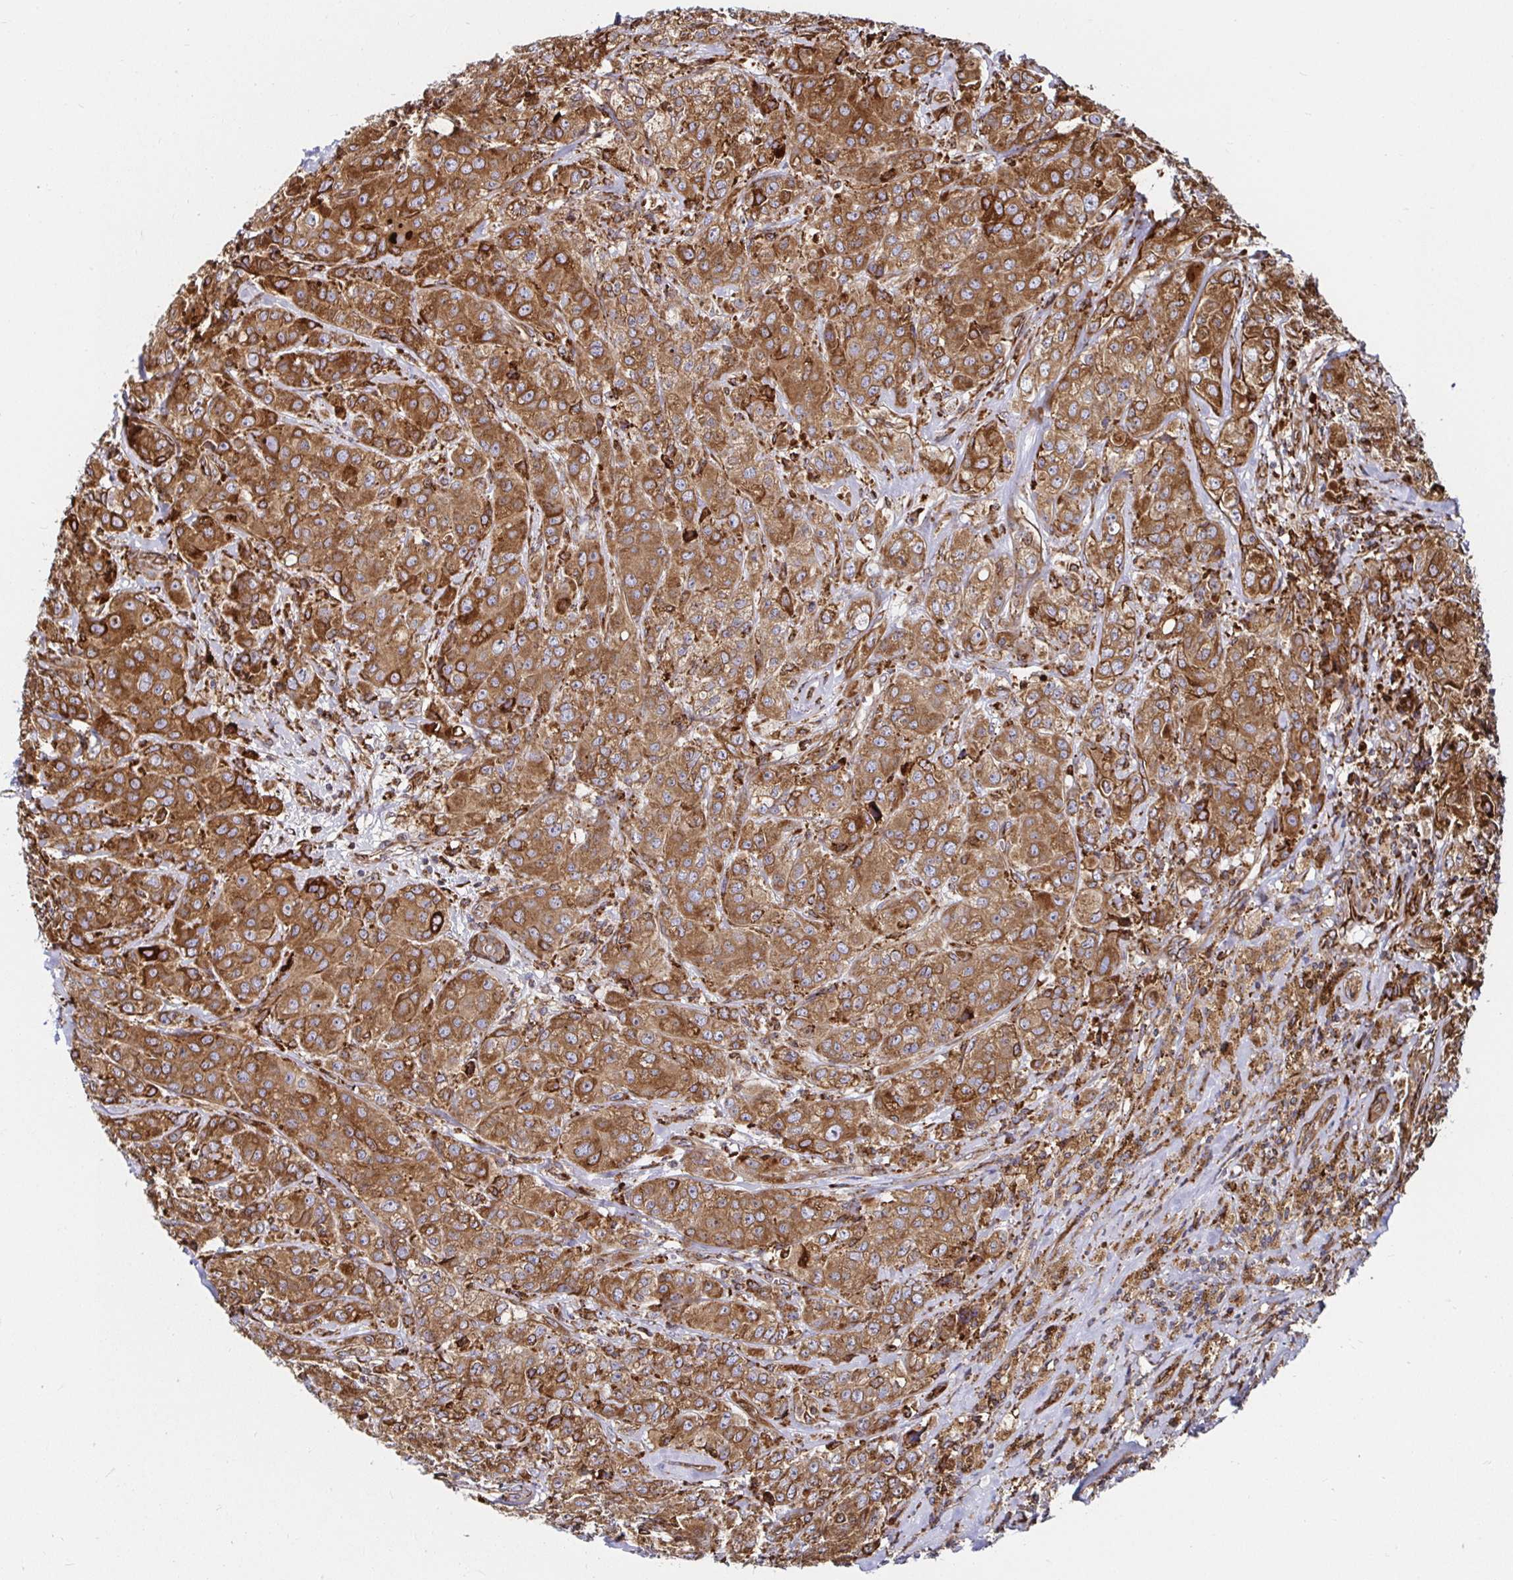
{"staining": {"intensity": "moderate", "quantity": ">75%", "location": "cytoplasmic/membranous"}, "tissue": "breast cancer", "cell_type": "Tumor cells", "image_type": "cancer", "snomed": [{"axis": "morphology", "description": "Normal tissue, NOS"}, {"axis": "morphology", "description": "Duct carcinoma"}, {"axis": "topography", "description": "Breast"}], "caption": "Immunohistochemistry of human breast cancer demonstrates medium levels of moderate cytoplasmic/membranous positivity in approximately >75% of tumor cells.", "gene": "SMYD3", "patient": {"sex": "female", "age": 43}}